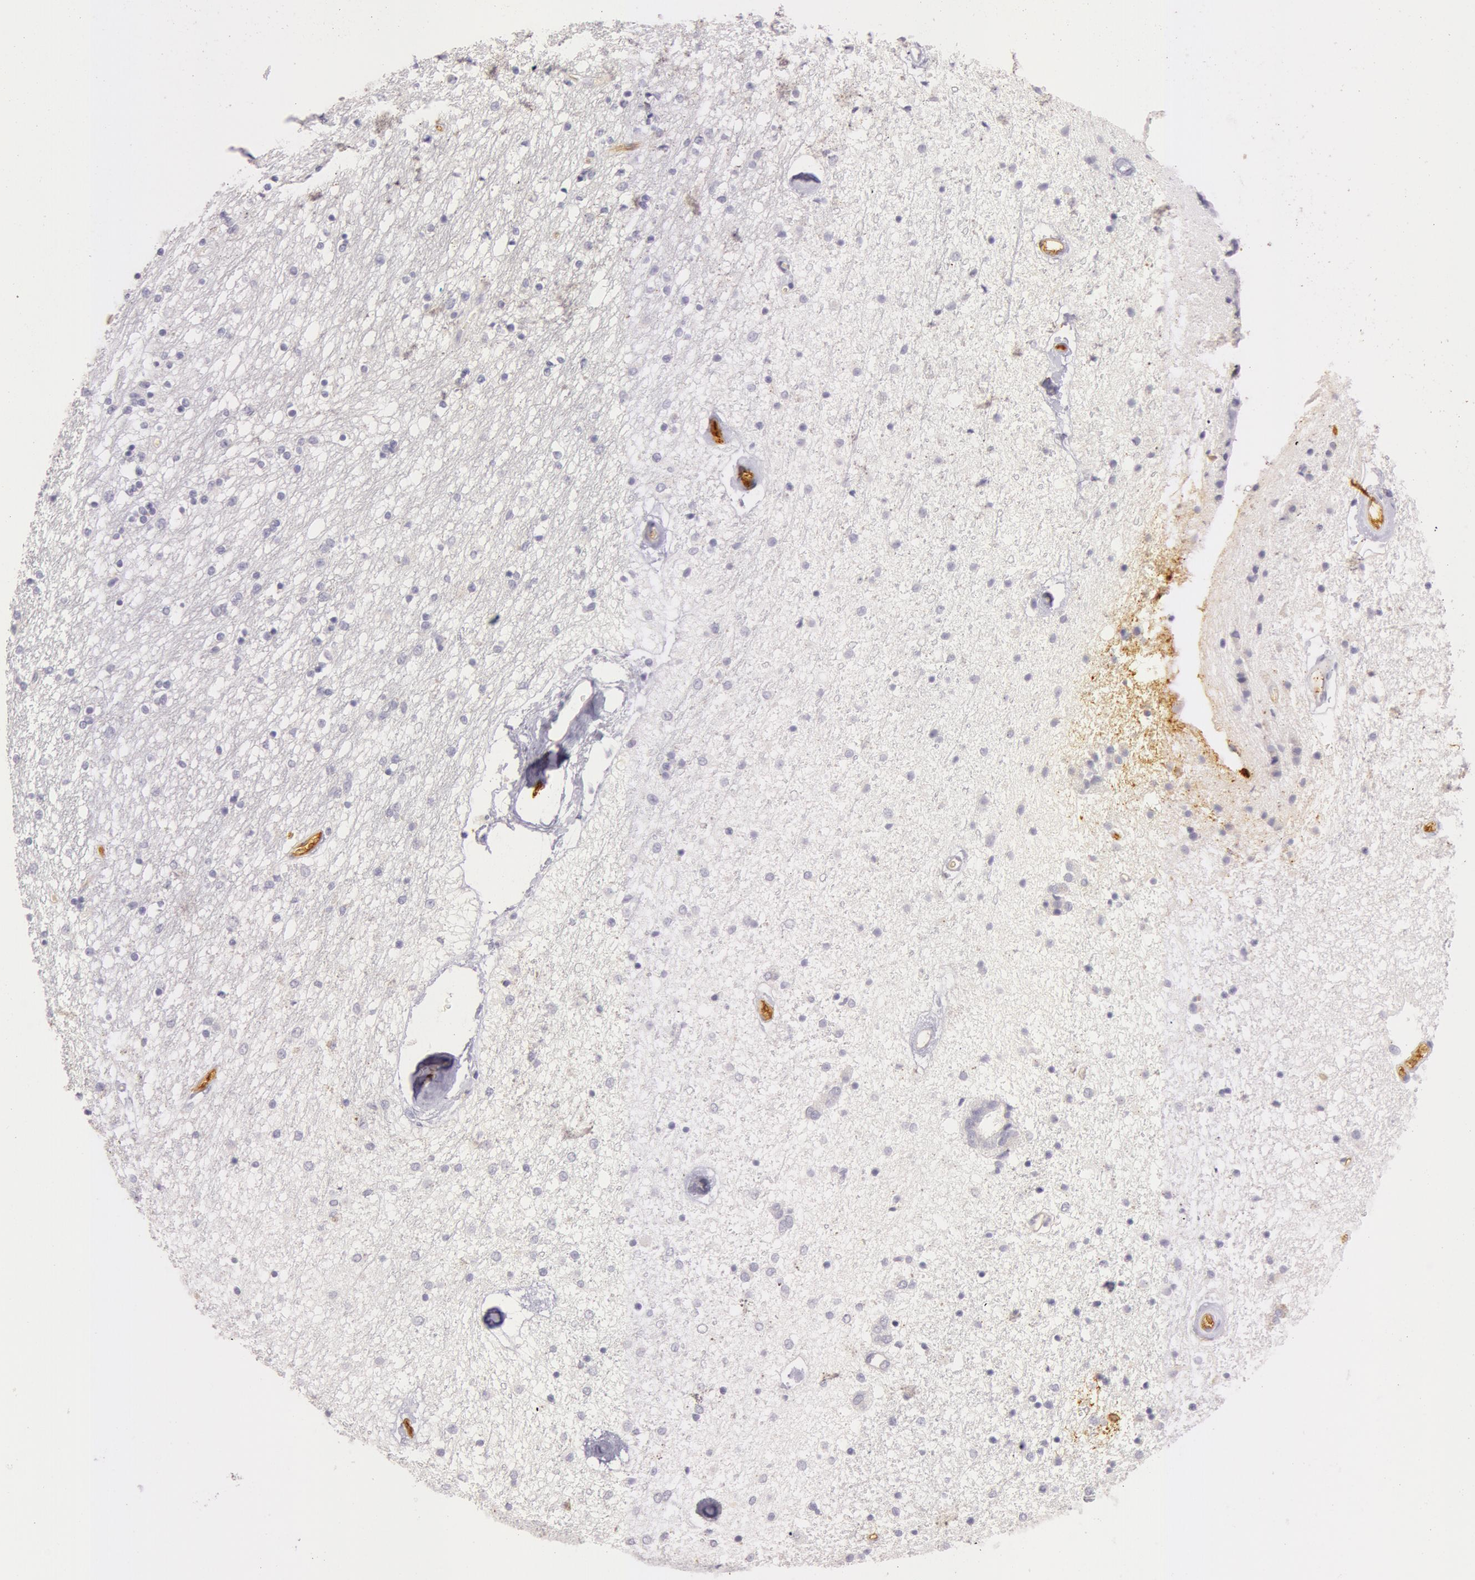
{"staining": {"intensity": "negative", "quantity": "none", "location": "none"}, "tissue": "caudate", "cell_type": "Glial cells", "image_type": "normal", "snomed": [{"axis": "morphology", "description": "Normal tissue, NOS"}, {"axis": "topography", "description": "Lateral ventricle wall"}], "caption": "This is a micrograph of immunohistochemistry (IHC) staining of normal caudate, which shows no staining in glial cells.", "gene": "C4BPA", "patient": {"sex": "female", "age": 54}}